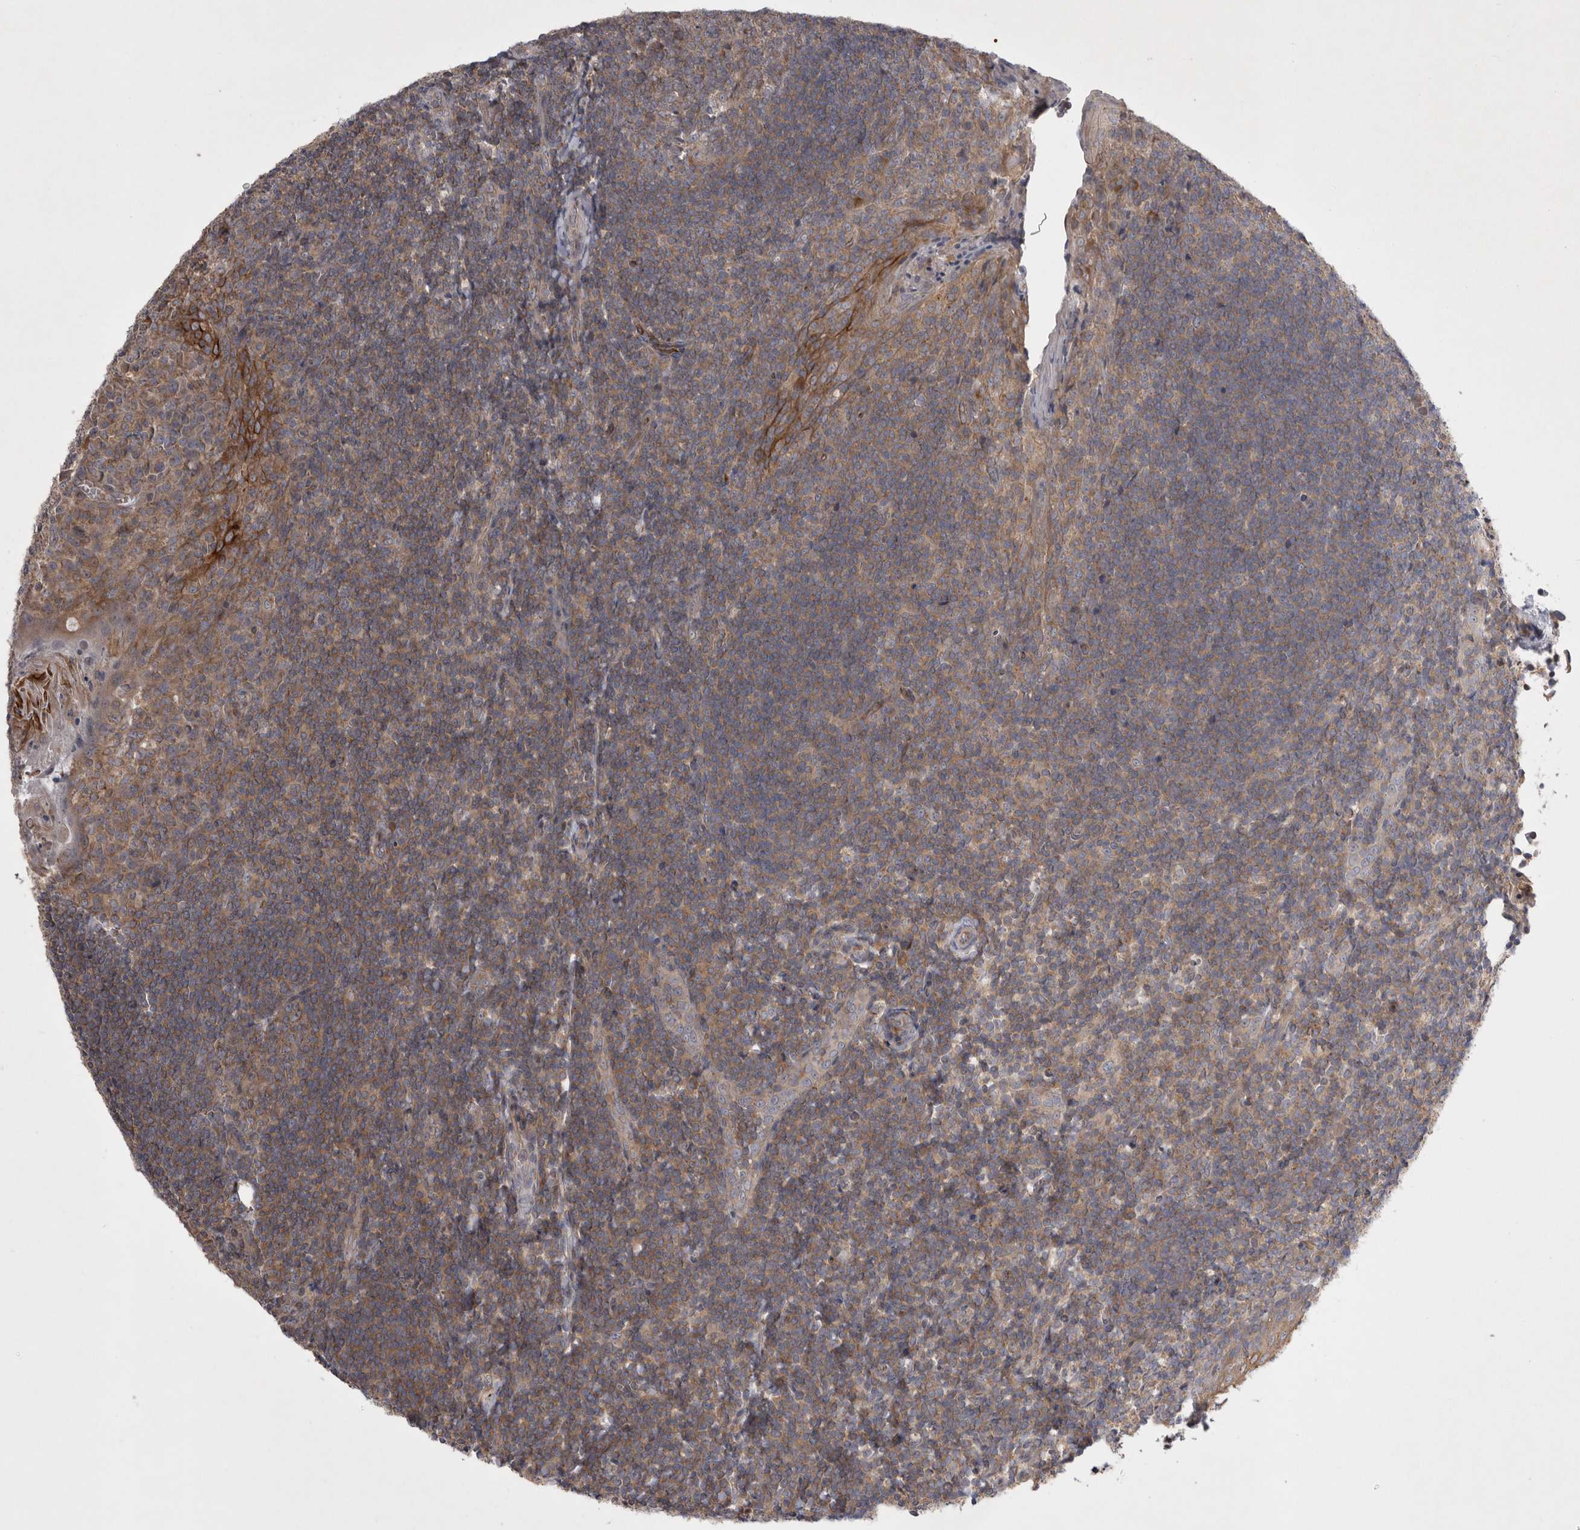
{"staining": {"intensity": "moderate", "quantity": "25%-75%", "location": "cytoplasmic/membranous"}, "tissue": "tonsil", "cell_type": "Germinal center cells", "image_type": "normal", "snomed": [{"axis": "morphology", "description": "Normal tissue, NOS"}, {"axis": "topography", "description": "Tonsil"}], "caption": "Germinal center cells exhibit medium levels of moderate cytoplasmic/membranous staining in approximately 25%-75% of cells in unremarkable tonsil.", "gene": "TSPOAP1", "patient": {"sex": "male", "age": 27}}